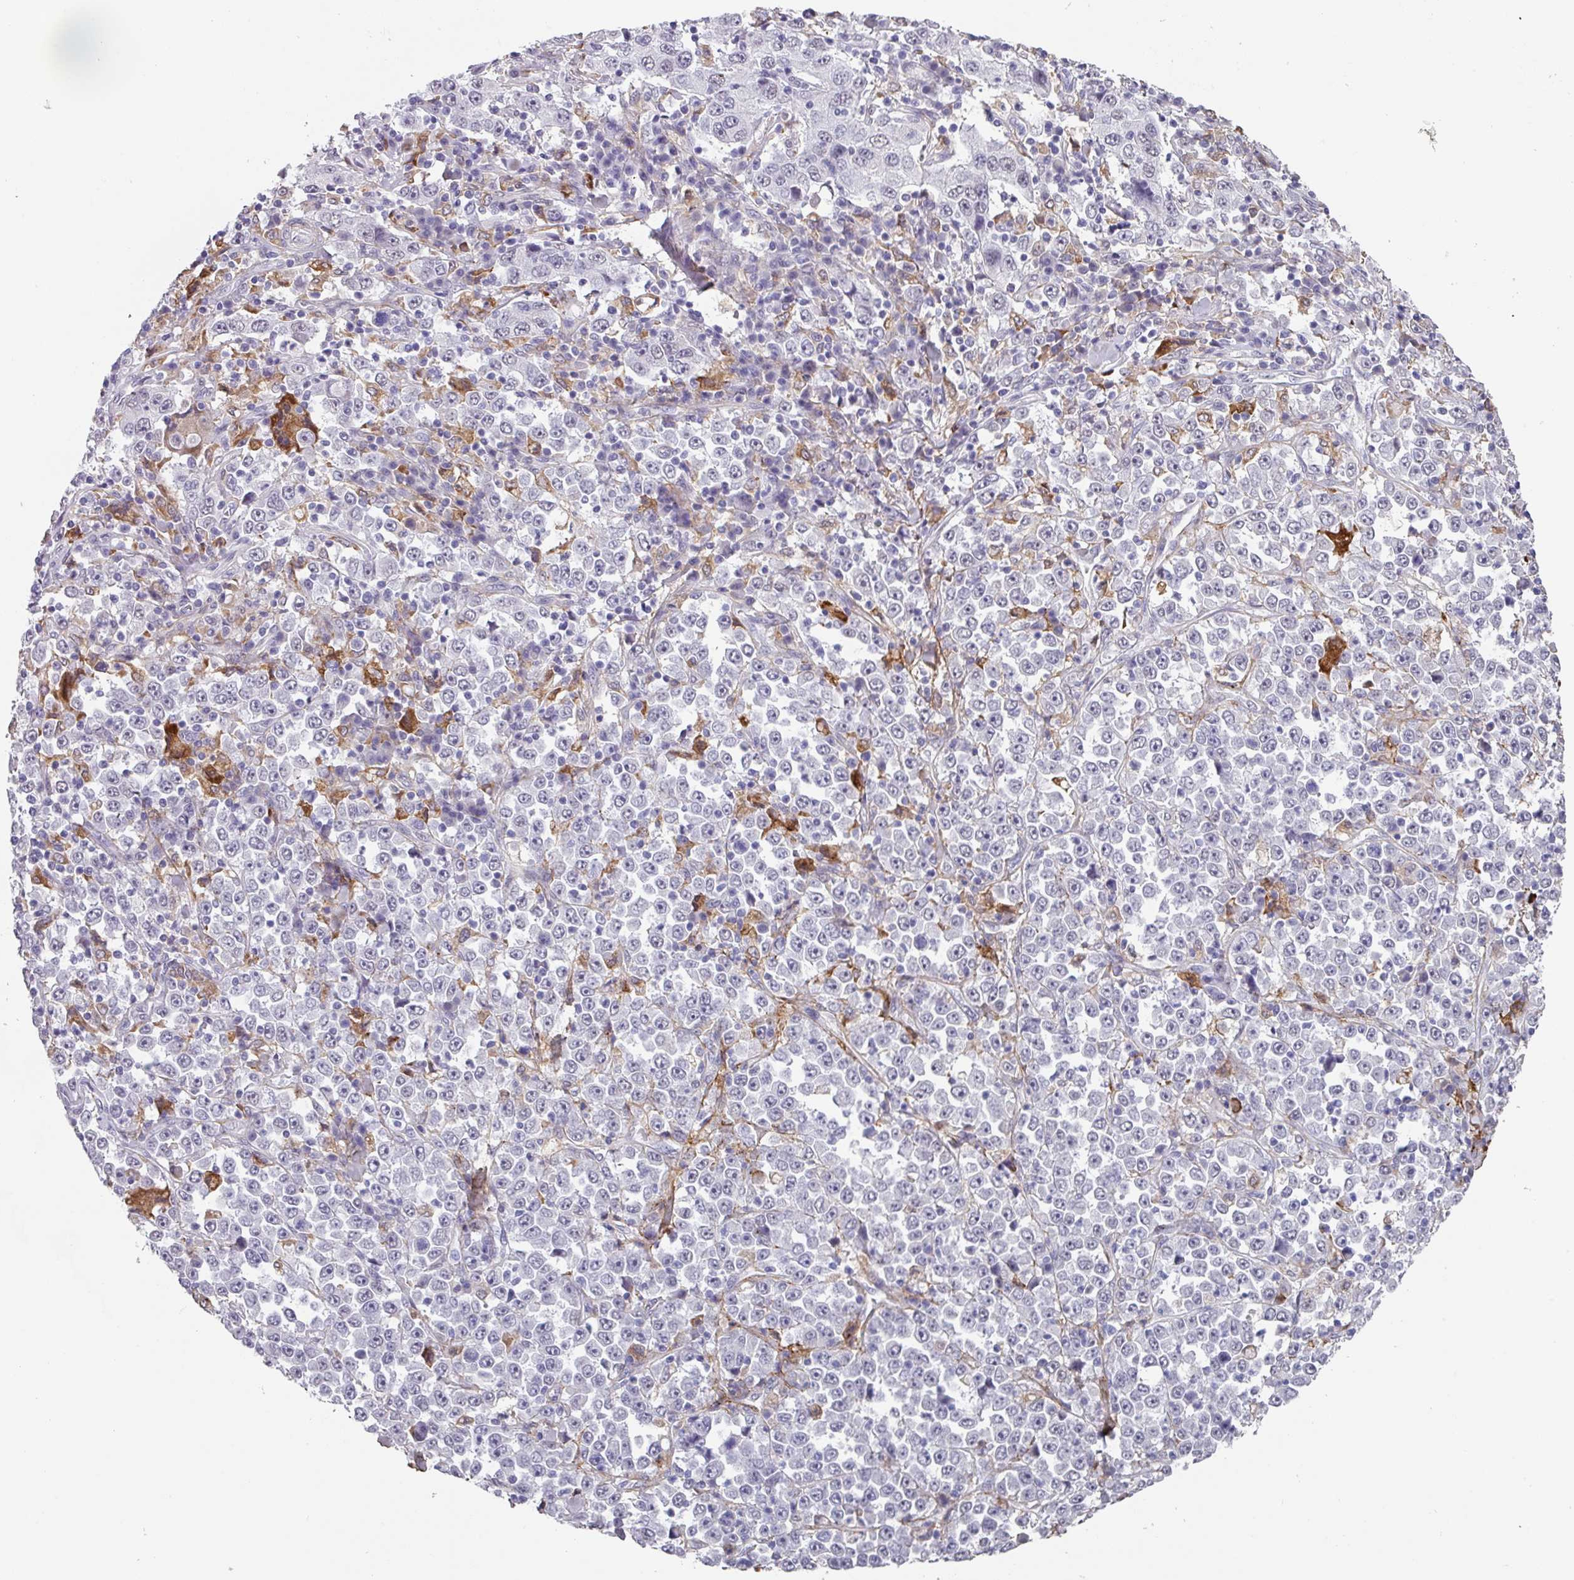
{"staining": {"intensity": "negative", "quantity": "none", "location": "none"}, "tissue": "stomach cancer", "cell_type": "Tumor cells", "image_type": "cancer", "snomed": [{"axis": "morphology", "description": "Normal tissue, NOS"}, {"axis": "morphology", "description": "Adenocarcinoma, NOS"}, {"axis": "topography", "description": "Stomach, upper"}, {"axis": "topography", "description": "Stomach"}], "caption": "Immunohistochemistry photomicrograph of neoplastic tissue: human stomach adenocarcinoma stained with DAB (3,3'-diaminobenzidine) demonstrates no significant protein expression in tumor cells.", "gene": "C1QB", "patient": {"sex": "male", "age": 59}}